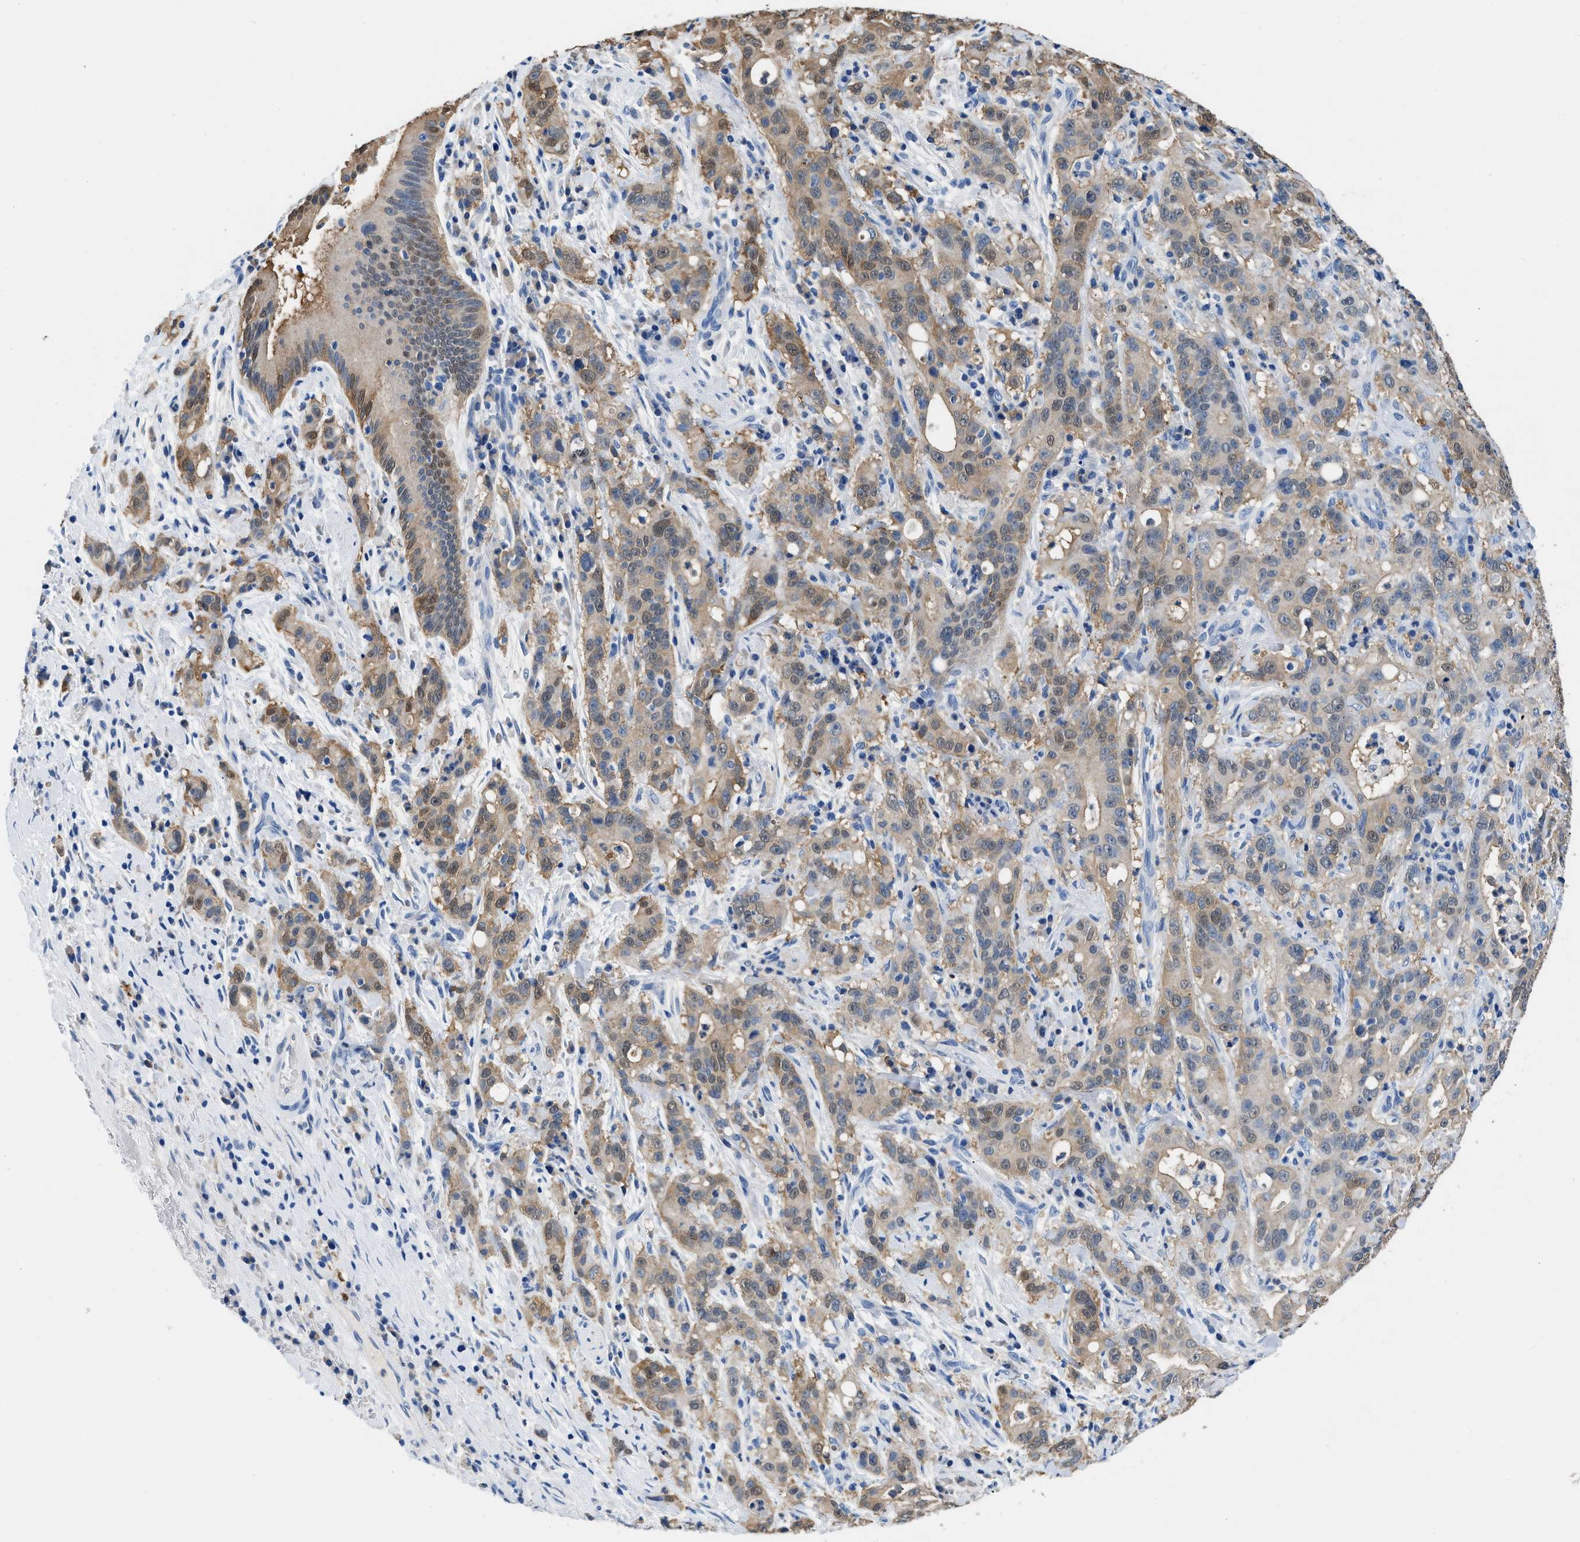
{"staining": {"intensity": "weak", "quantity": ">75%", "location": "cytoplasmic/membranous,nuclear"}, "tissue": "liver cancer", "cell_type": "Tumor cells", "image_type": "cancer", "snomed": [{"axis": "morphology", "description": "Cholangiocarcinoma"}, {"axis": "topography", "description": "Liver"}], "caption": "The image displays a brown stain indicating the presence of a protein in the cytoplasmic/membranous and nuclear of tumor cells in cholangiocarcinoma (liver).", "gene": "FADS6", "patient": {"sex": "female", "age": 38}}